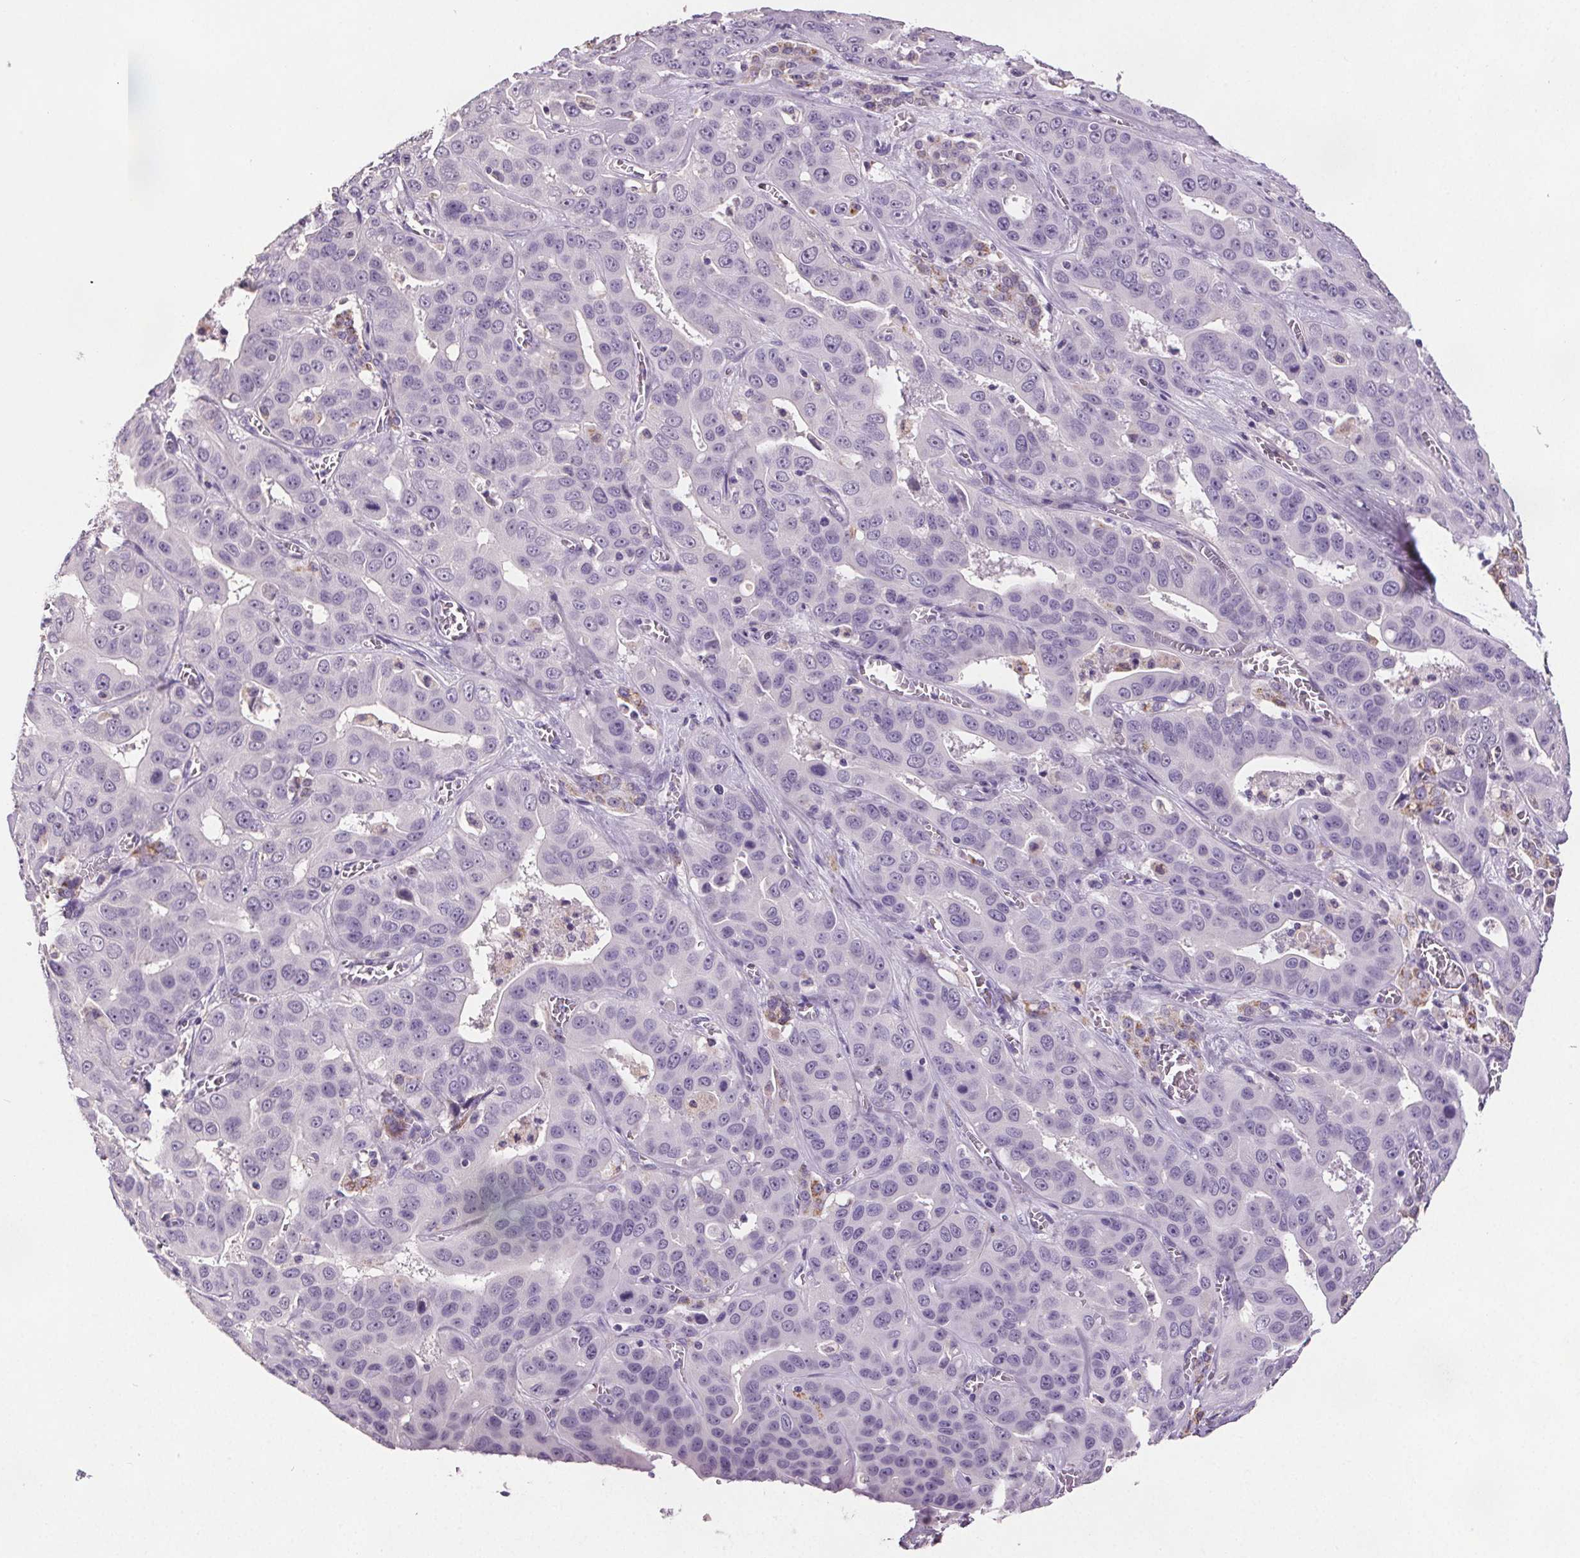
{"staining": {"intensity": "negative", "quantity": "none", "location": "none"}, "tissue": "liver cancer", "cell_type": "Tumor cells", "image_type": "cancer", "snomed": [{"axis": "morphology", "description": "Cholangiocarcinoma"}, {"axis": "topography", "description": "Liver"}], "caption": "Cholangiocarcinoma (liver) was stained to show a protein in brown. There is no significant expression in tumor cells.", "gene": "GPIHBP1", "patient": {"sex": "female", "age": 52}}